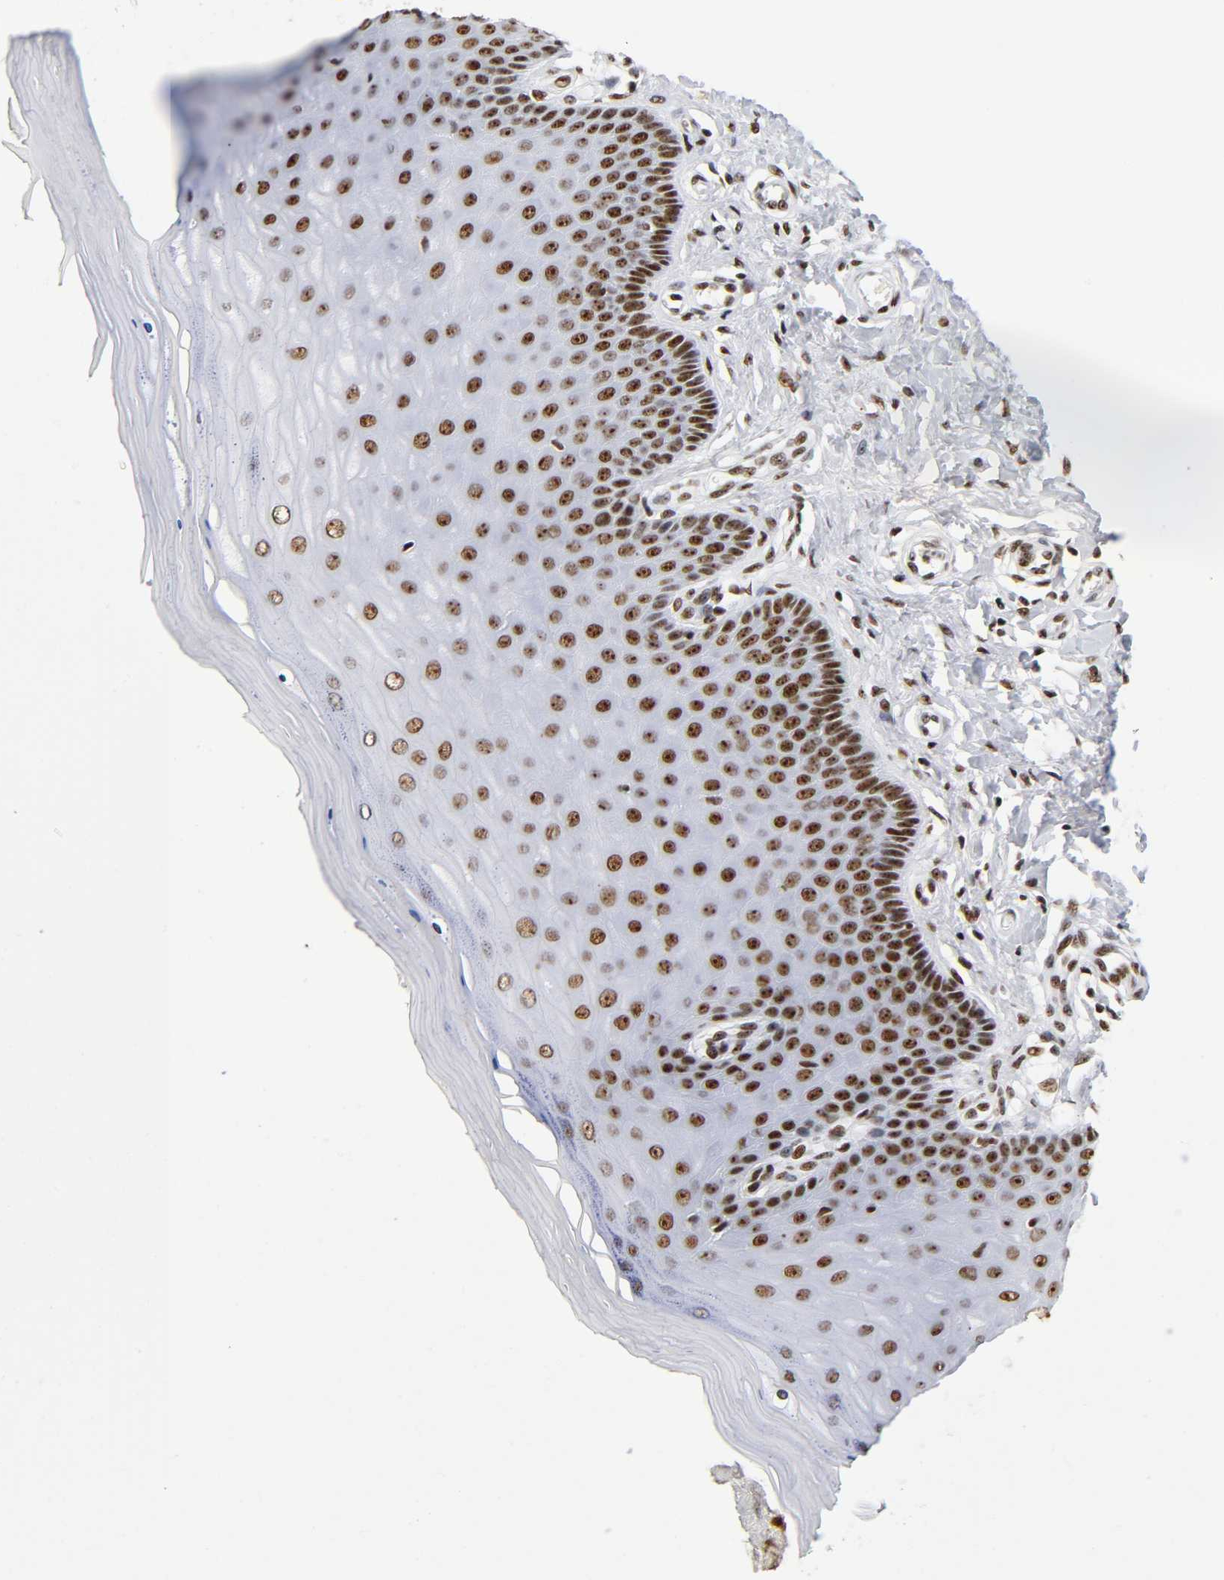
{"staining": {"intensity": "strong", "quantity": ">75%", "location": "nuclear"}, "tissue": "cervix", "cell_type": "Glandular cells", "image_type": "normal", "snomed": [{"axis": "morphology", "description": "Normal tissue, NOS"}, {"axis": "topography", "description": "Cervix"}], "caption": "Unremarkable cervix demonstrates strong nuclear expression in approximately >75% of glandular cells.", "gene": "UBTF", "patient": {"sex": "female", "age": 55}}